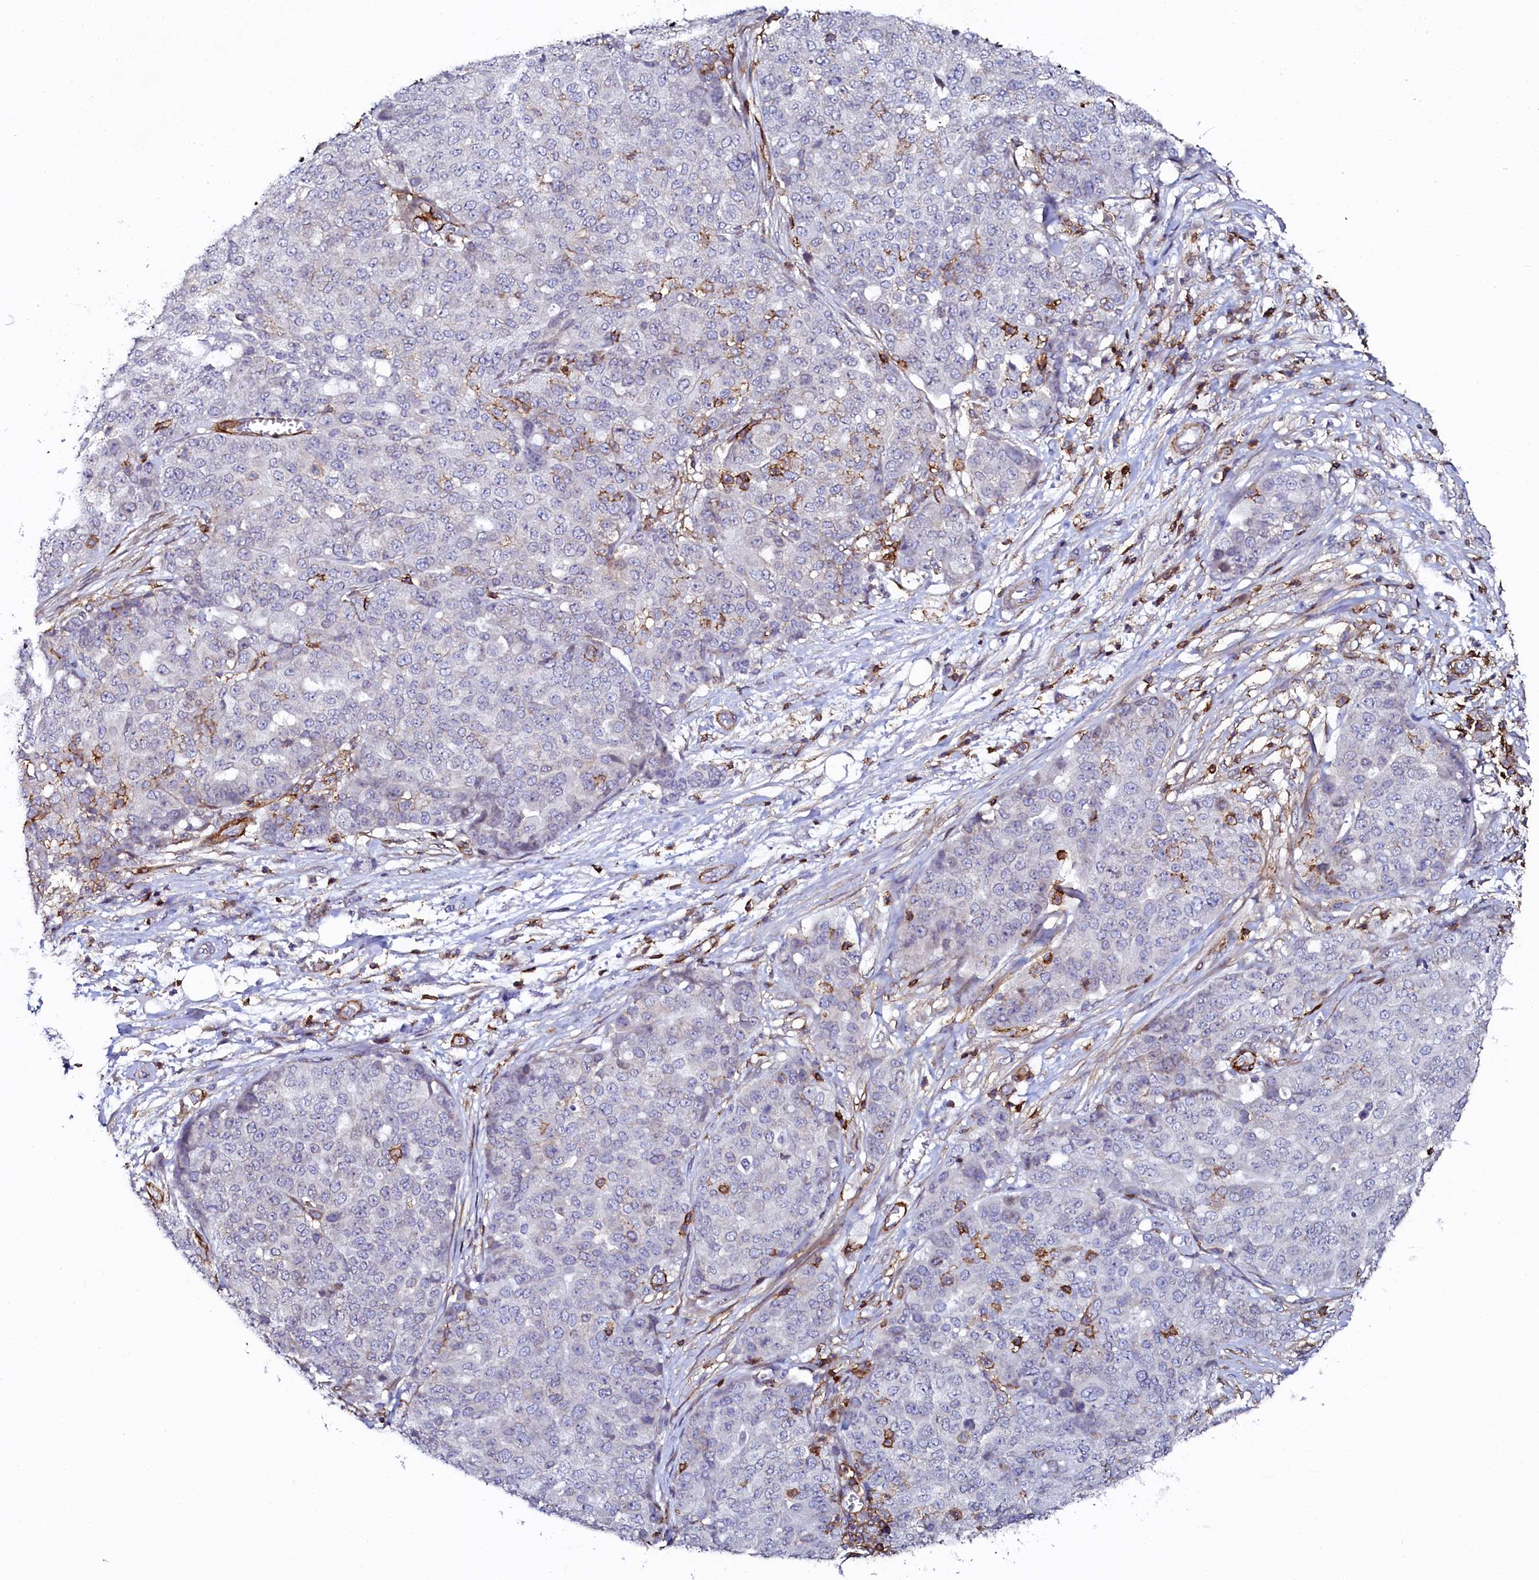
{"staining": {"intensity": "negative", "quantity": "none", "location": "none"}, "tissue": "ovarian cancer", "cell_type": "Tumor cells", "image_type": "cancer", "snomed": [{"axis": "morphology", "description": "Cystadenocarcinoma, serous, NOS"}, {"axis": "topography", "description": "Soft tissue"}, {"axis": "topography", "description": "Ovary"}], "caption": "DAB (3,3'-diaminobenzidine) immunohistochemical staining of human ovarian serous cystadenocarcinoma shows no significant expression in tumor cells.", "gene": "AAAS", "patient": {"sex": "female", "age": 57}}